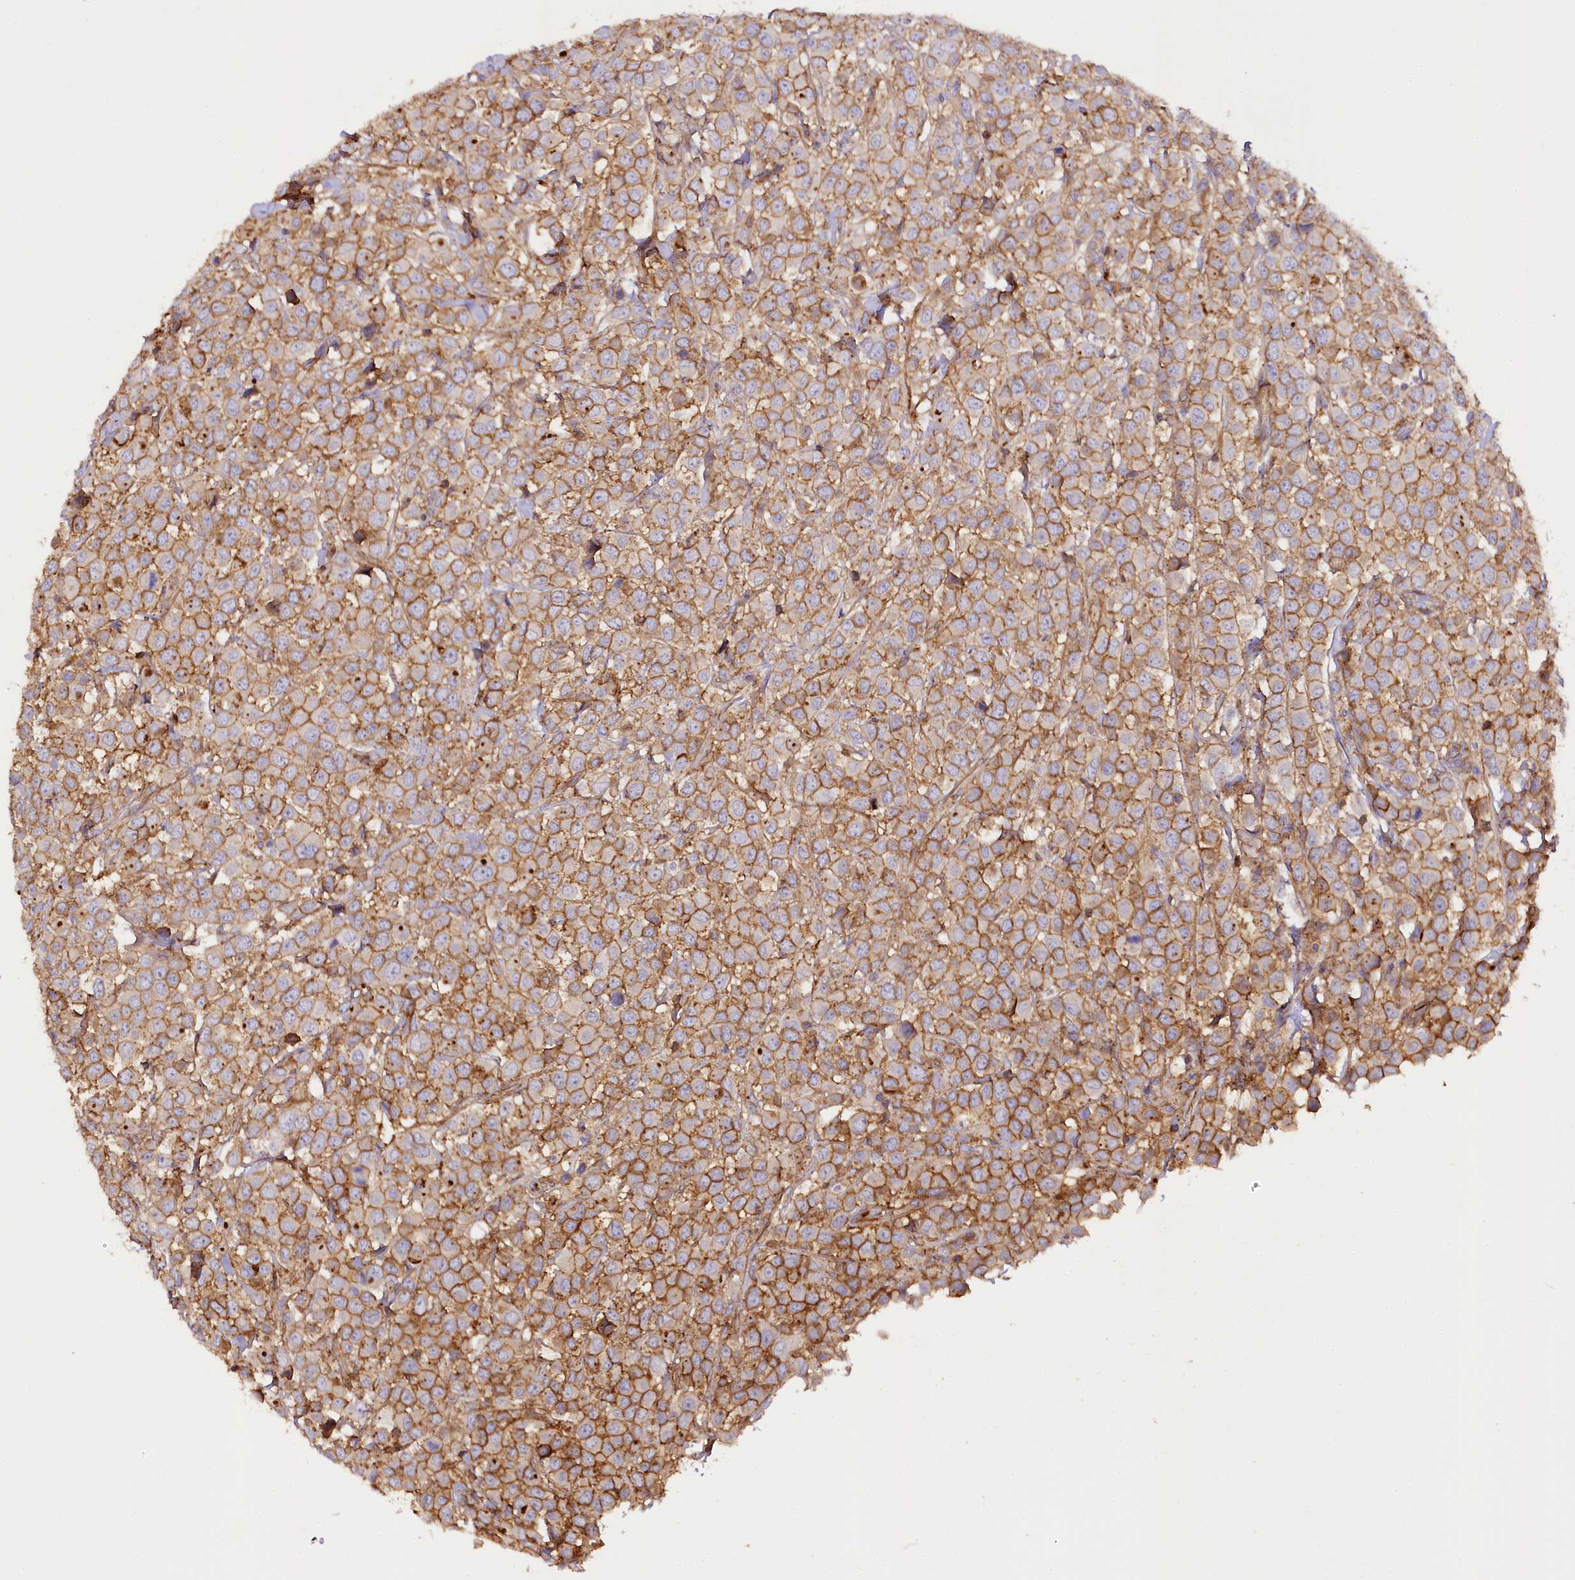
{"staining": {"intensity": "moderate", "quantity": ">75%", "location": "cytoplasmic/membranous"}, "tissue": "breast cancer", "cell_type": "Tumor cells", "image_type": "cancer", "snomed": [{"axis": "morphology", "description": "Duct carcinoma"}, {"axis": "topography", "description": "Breast"}], "caption": "Moderate cytoplasmic/membranous positivity for a protein is identified in about >75% of tumor cells of breast cancer (intraductal carcinoma) using IHC.", "gene": "SYNPO2", "patient": {"sex": "female", "age": 61}}